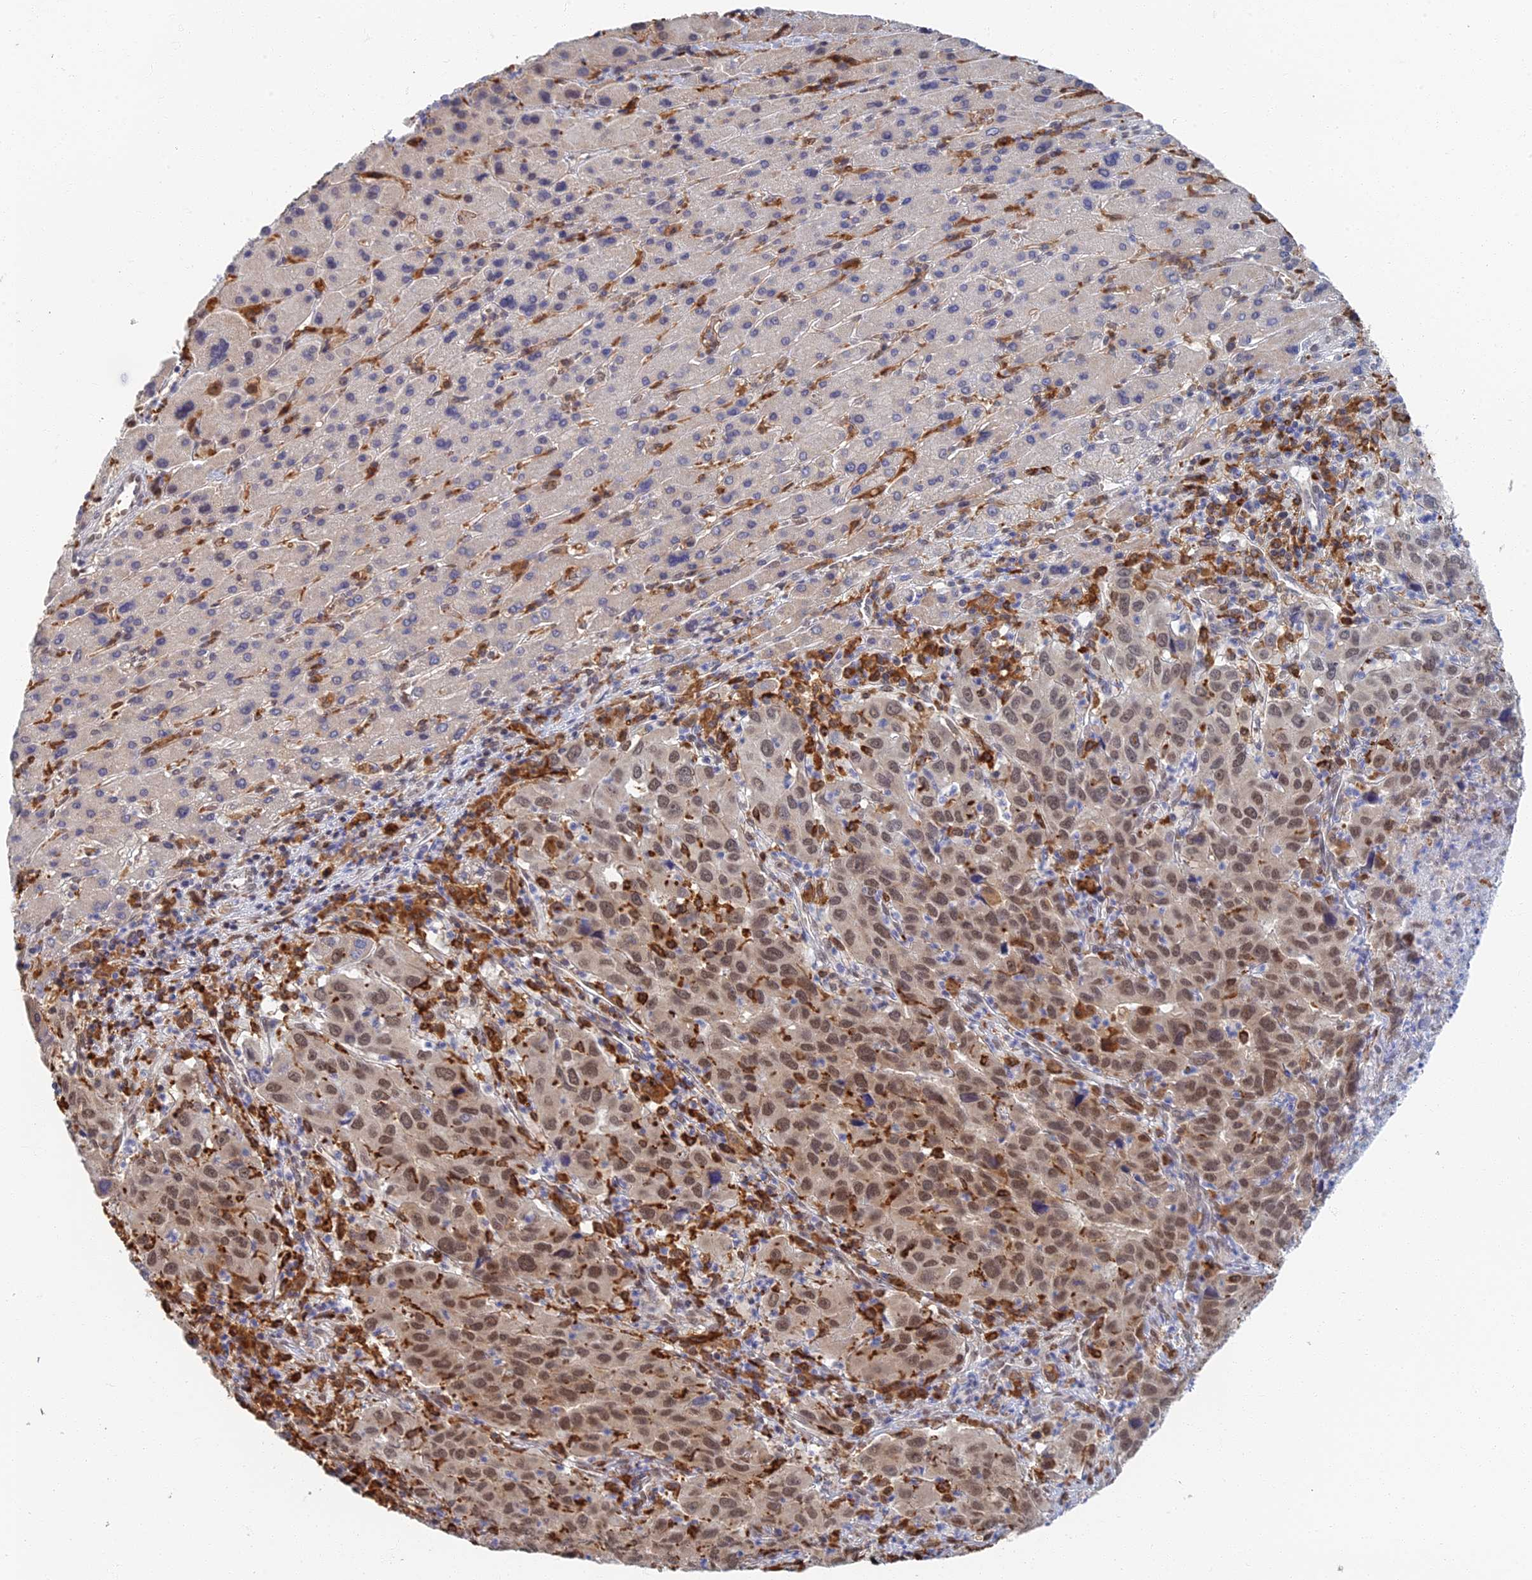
{"staining": {"intensity": "moderate", "quantity": "25%-75%", "location": "nuclear"}, "tissue": "liver cancer", "cell_type": "Tumor cells", "image_type": "cancer", "snomed": [{"axis": "morphology", "description": "Carcinoma, Hepatocellular, NOS"}, {"axis": "topography", "description": "Liver"}], "caption": "Moderate nuclear positivity for a protein is identified in about 25%-75% of tumor cells of hepatocellular carcinoma (liver) using immunohistochemistry (IHC).", "gene": "GPATCH1", "patient": {"sex": "male", "age": 63}}